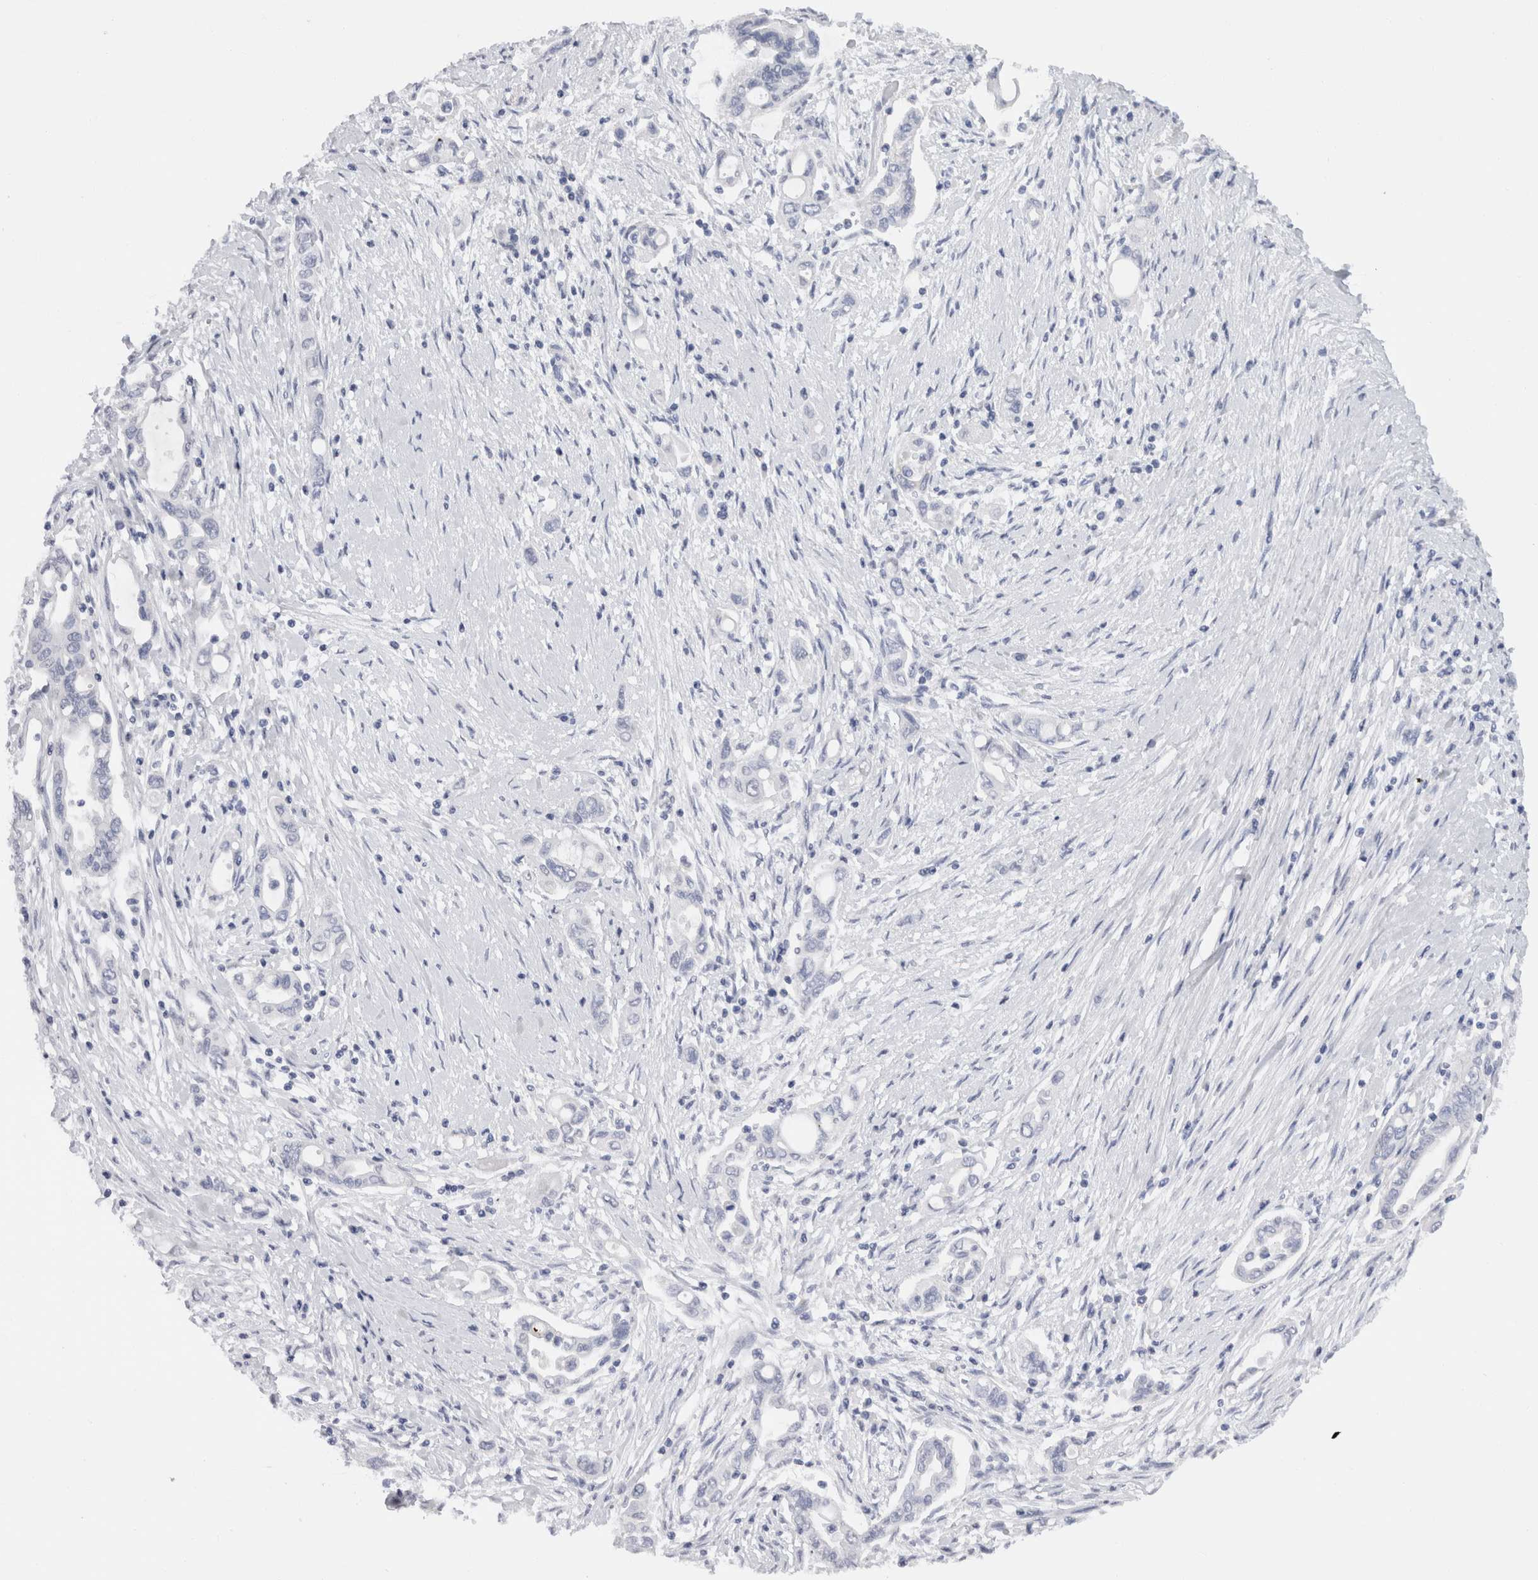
{"staining": {"intensity": "negative", "quantity": "none", "location": "none"}, "tissue": "pancreatic cancer", "cell_type": "Tumor cells", "image_type": "cancer", "snomed": [{"axis": "morphology", "description": "Adenocarcinoma, NOS"}, {"axis": "topography", "description": "Pancreas"}], "caption": "IHC micrograph of human adenocarcinoma (pancreatic) stained for a protein (brown), which exhibits no expression in tumor cells.", "gene": "C9orf50", "patient": {"sex": "female", "age": 57}}